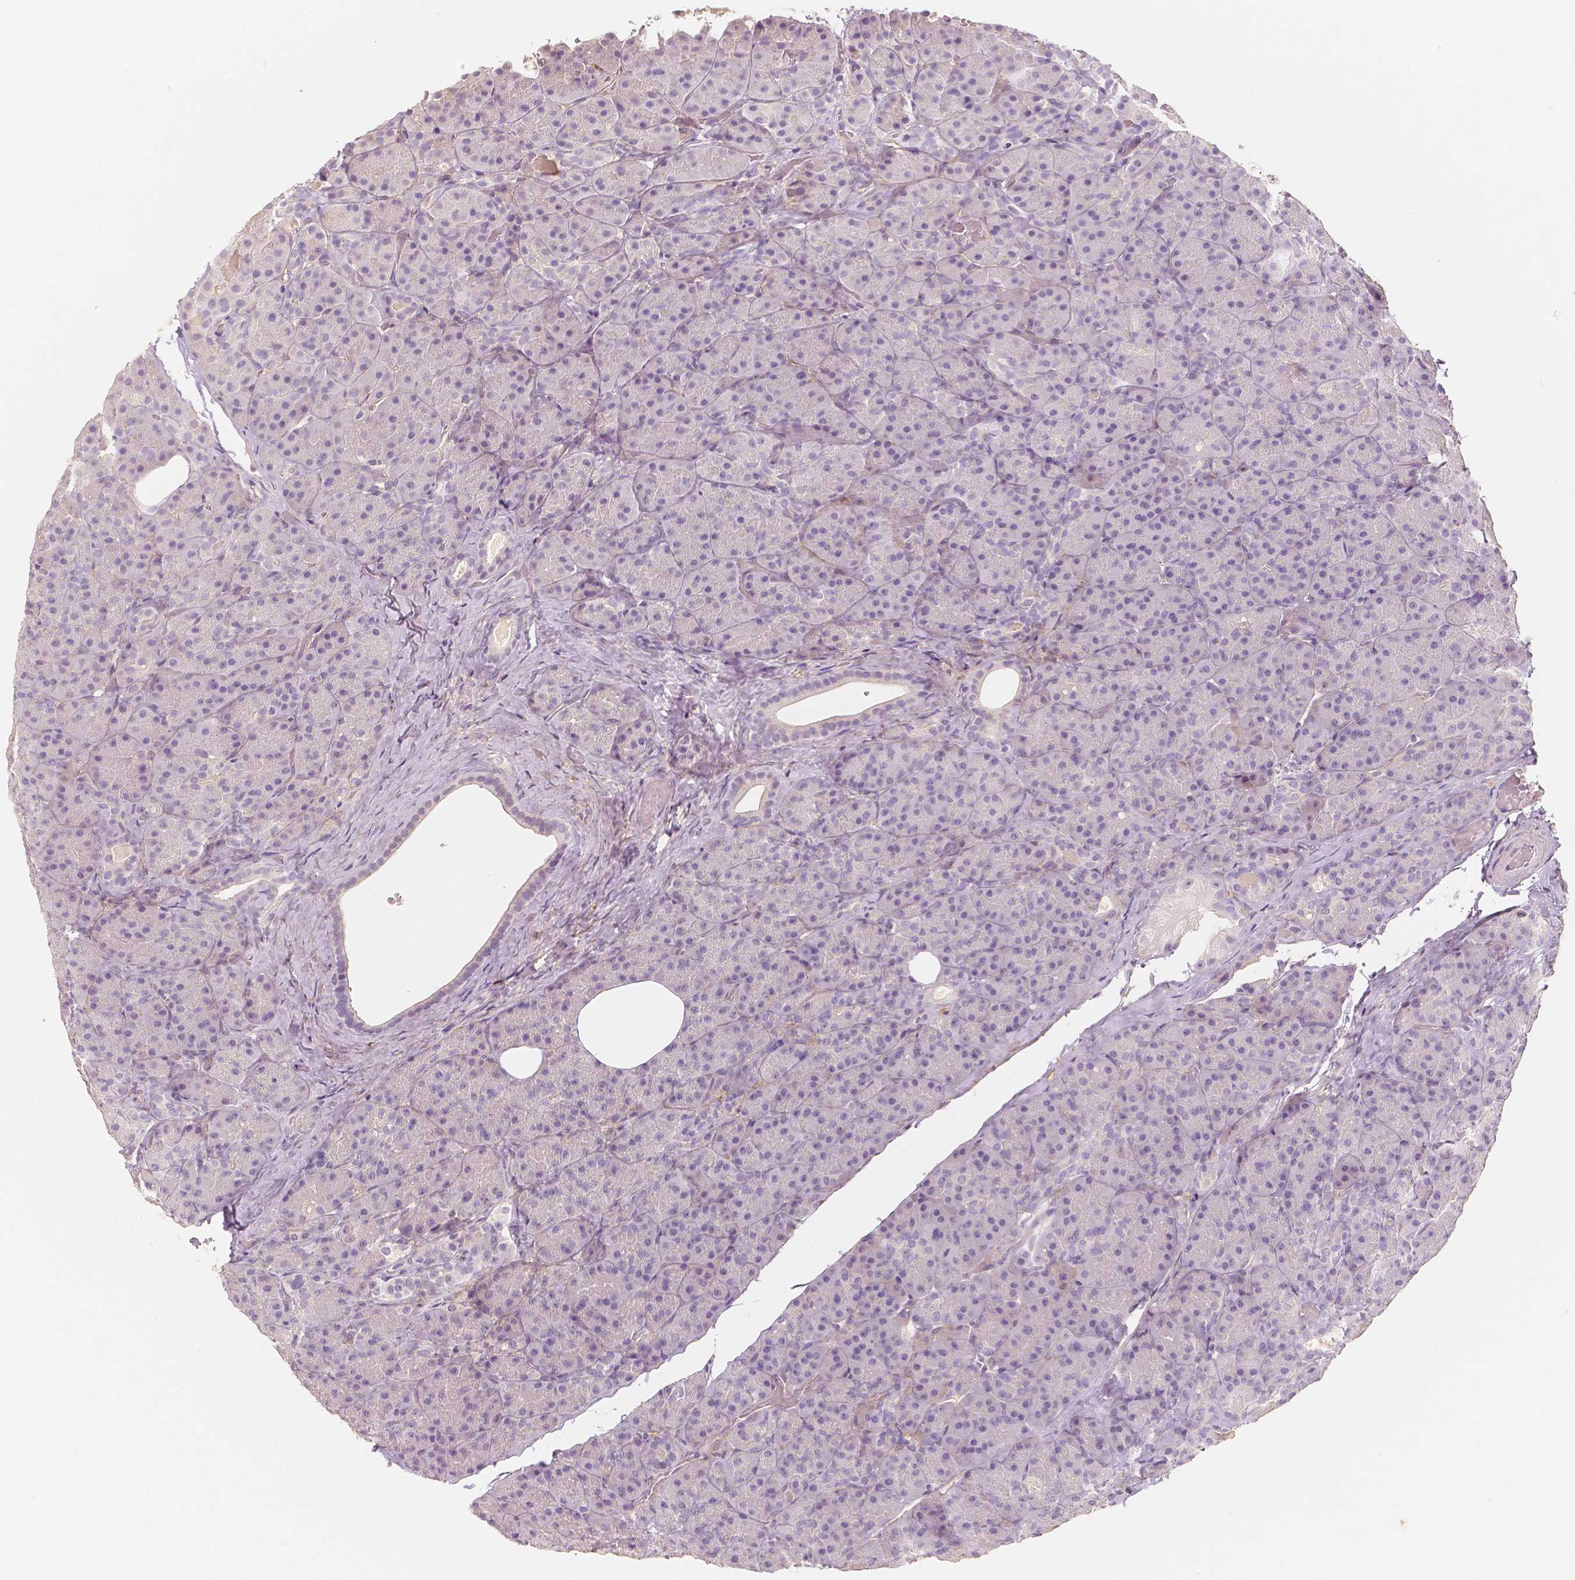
{"staining": {"intensity": "negative", "quantity": "none", "location": "none"}, "tissue": "pancreas", "cell_type": "Exocrine glandular cells", "image_type": "normal", "snomed": [{"axis": "morphology", "description": "Normal tissue, NOS"}, {"axis": "topography", "description": "Pancreas"}], "caption": "Immunohistochemistry of benign human pancreas displays no positivity in exocrine glandular cells. (DAB IHC visualized using brightfield microscopy, high magnification).", "gene": "THY1", "patient": {"sex": "male", "age": 57}}